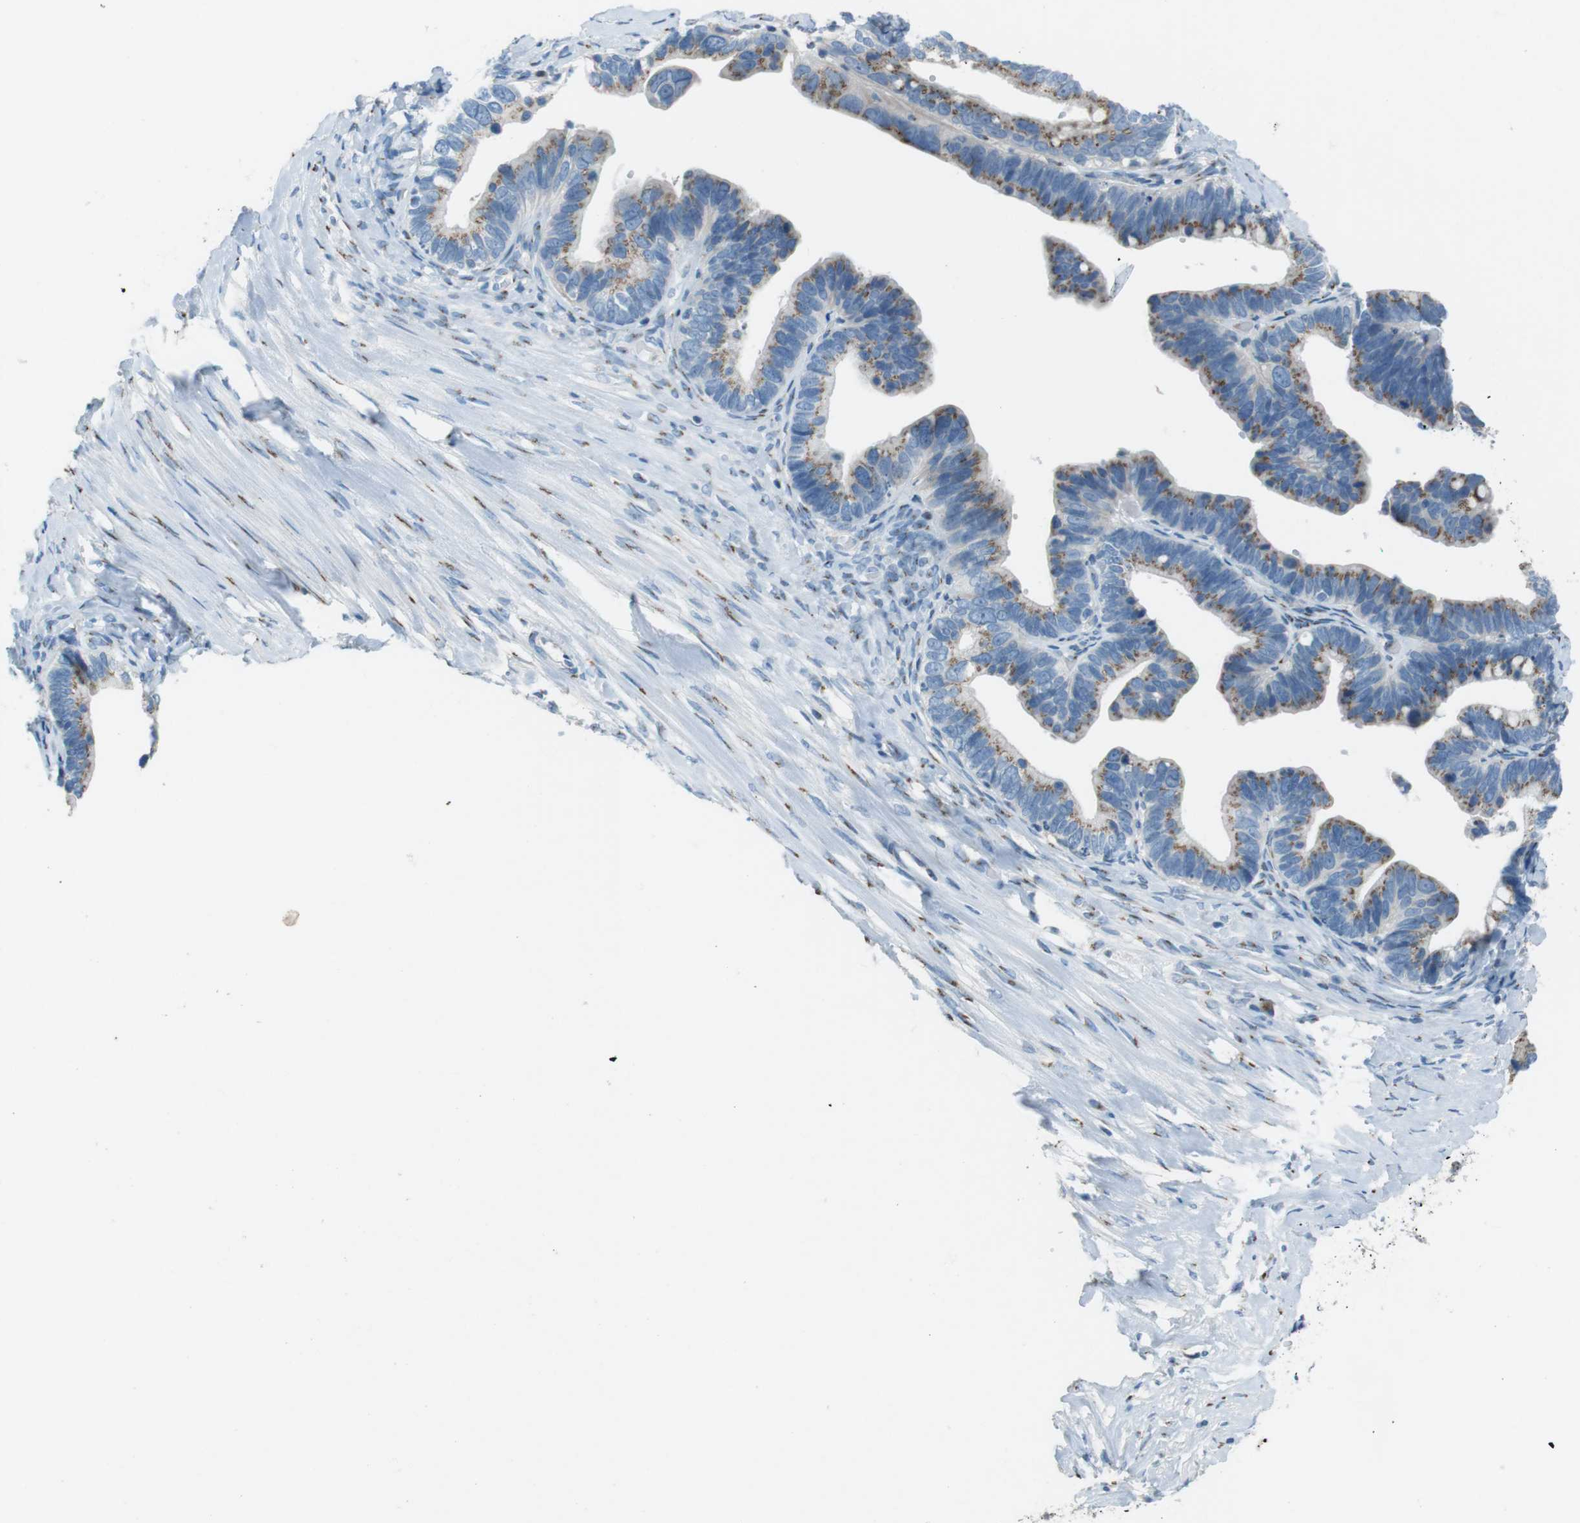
{"staining": {"intensity": "moderate", "quantity": "25%-75%", "location": "cytoplasmic/membranous"}, "tissue": "ovarian cancer", "cell_type": "Tumor cells", "image_type": "cancer", "snomed": [{"axis": "morphology", "description": "Cystadenocarcinoma, serous, NOS"}, {"axis": "topography", "description": "Ovary"}], "caption": "Protein expression by immunohistochemistry (IHC) exhibits moderate cytoplasmic/membranous positivity in approximately 25%-75% of tumor cells in serous cystadenocarcinoma (ovarian).", "gene": "TXNDC15", "patient": {"sex": "female", "age": 56}}